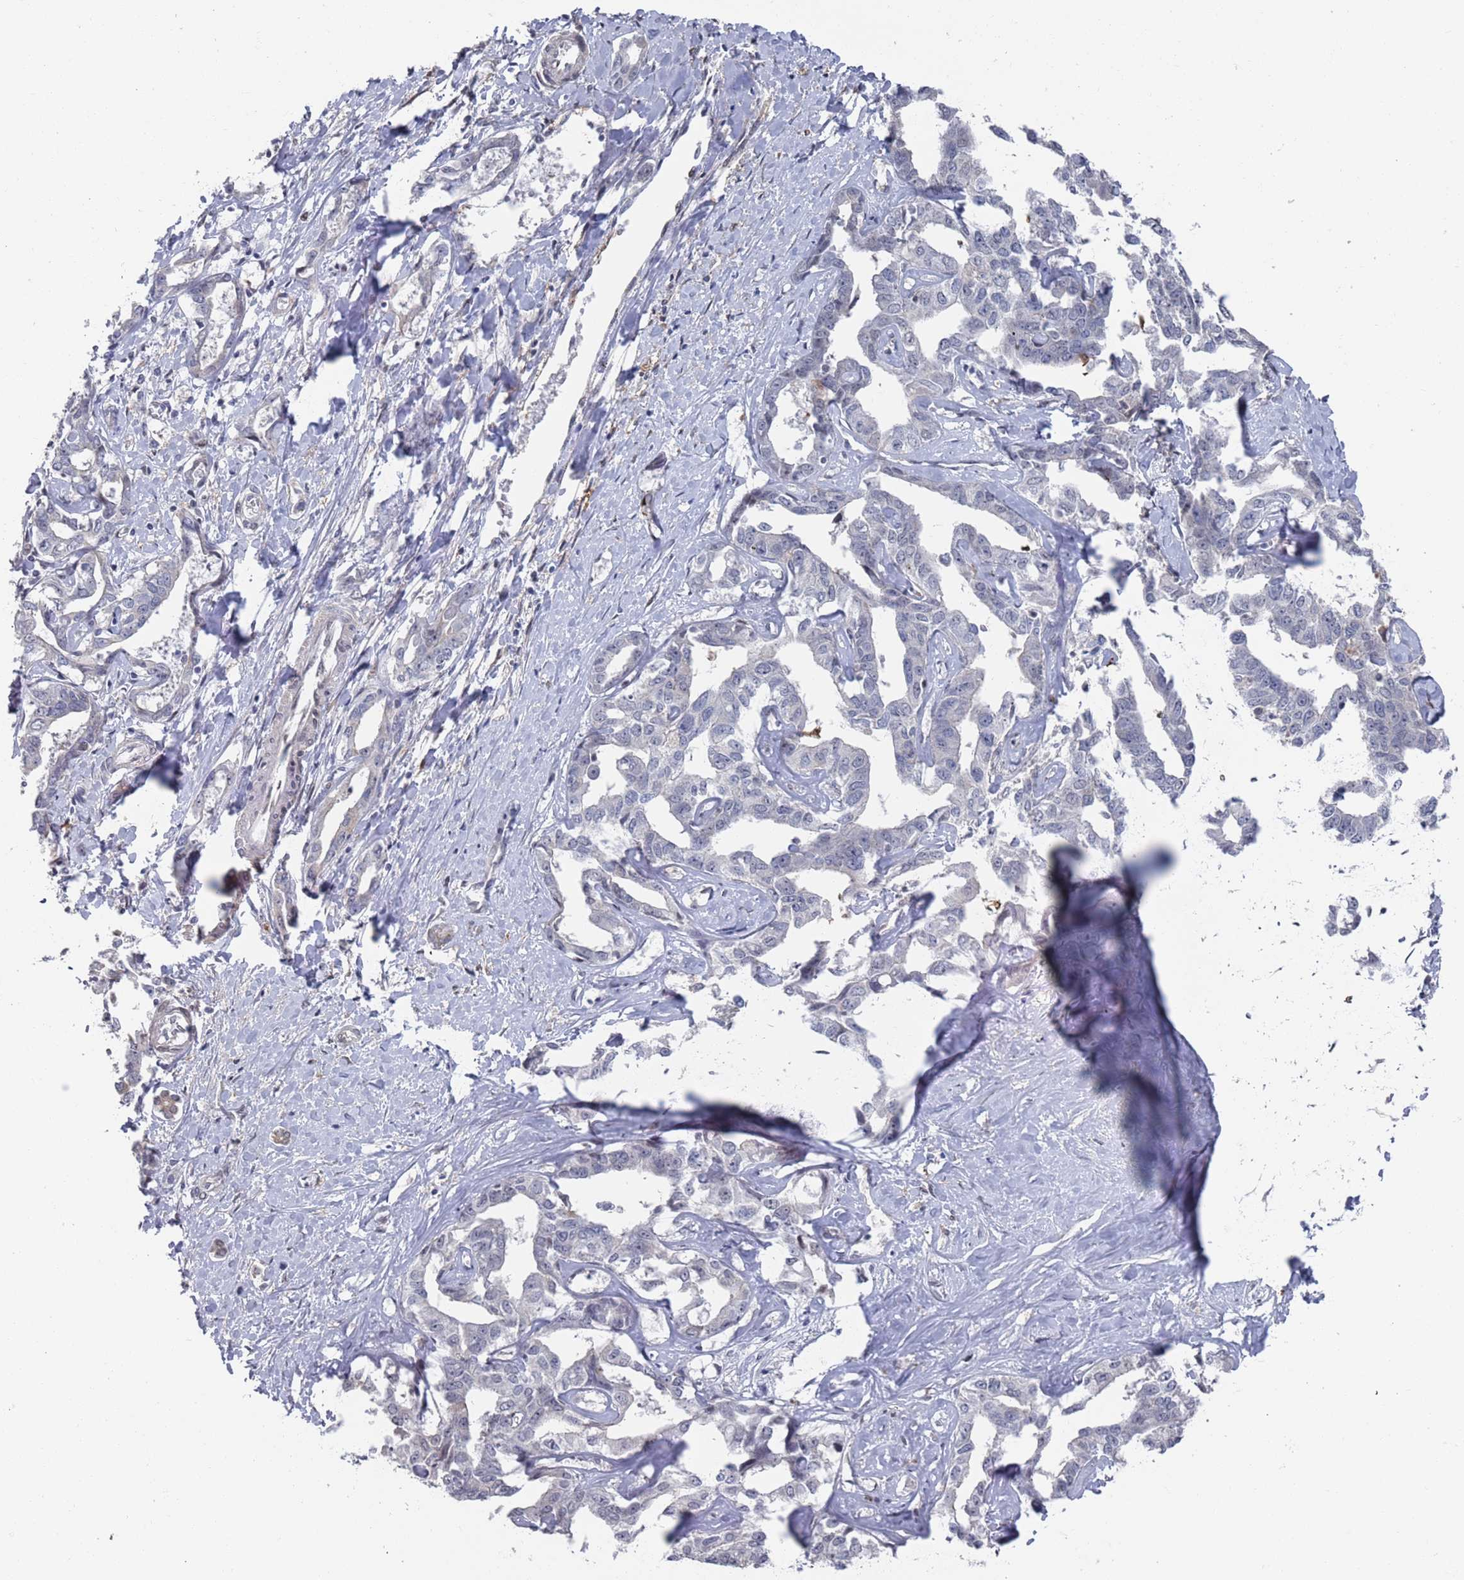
{"staining": {"intensity": "negative", "quantity": "none", "location": "none"}, "tissue": "liver cancer", "cell_type": "Tumor cells", "image_type": "cancer", "snomed": [{"axis": "morphology", "description": "Cholangiocarcinoma"}, {"axis": "topography", "description": "Liver"}], "caption": "Protein analysis of liver cholangiocarcinoma shows no significant staining in tumor cells.", "gene": "DGKD", "patient": {"sex": "male", "age": 59}}